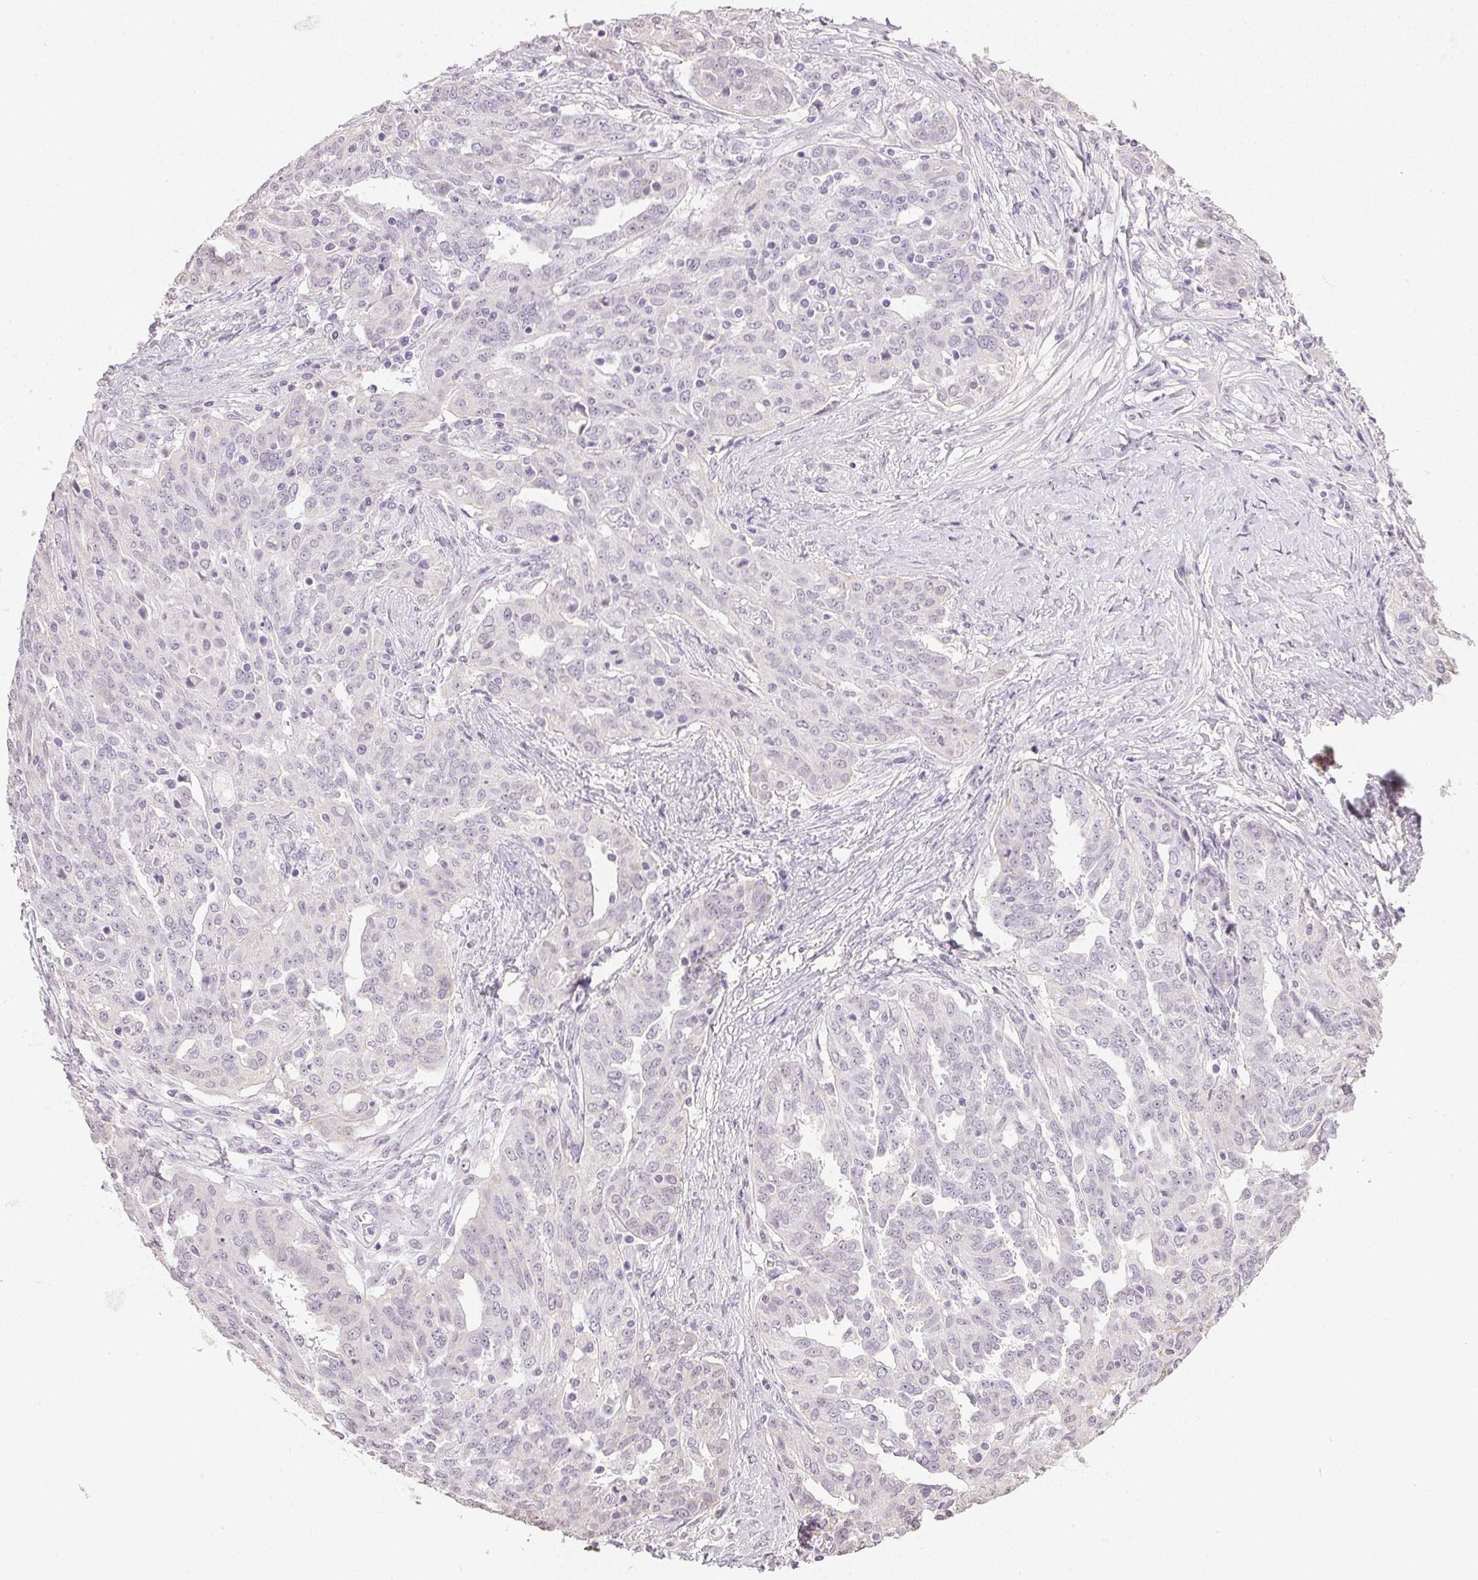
{"staining": {"intensity": "negative", "quantity": "none", "location": "none"}, "tissue": "ovarian cancer", "cell_type": "Tumor cells", "image_type": "cancer", "snomed": [{"axis": "morphology", "description": "Cystadenocarcinoma, serous, NOS"}, {"axis": "topography", "description": "Ovary"}], "caption": "DAB immunohistochemical staining of serous cystadenocarcinoma (ovarian) exhibits no significant staining in tumor cells.", "gene": "TMEM174", "patient": {"sex": "female", "age": 67}}